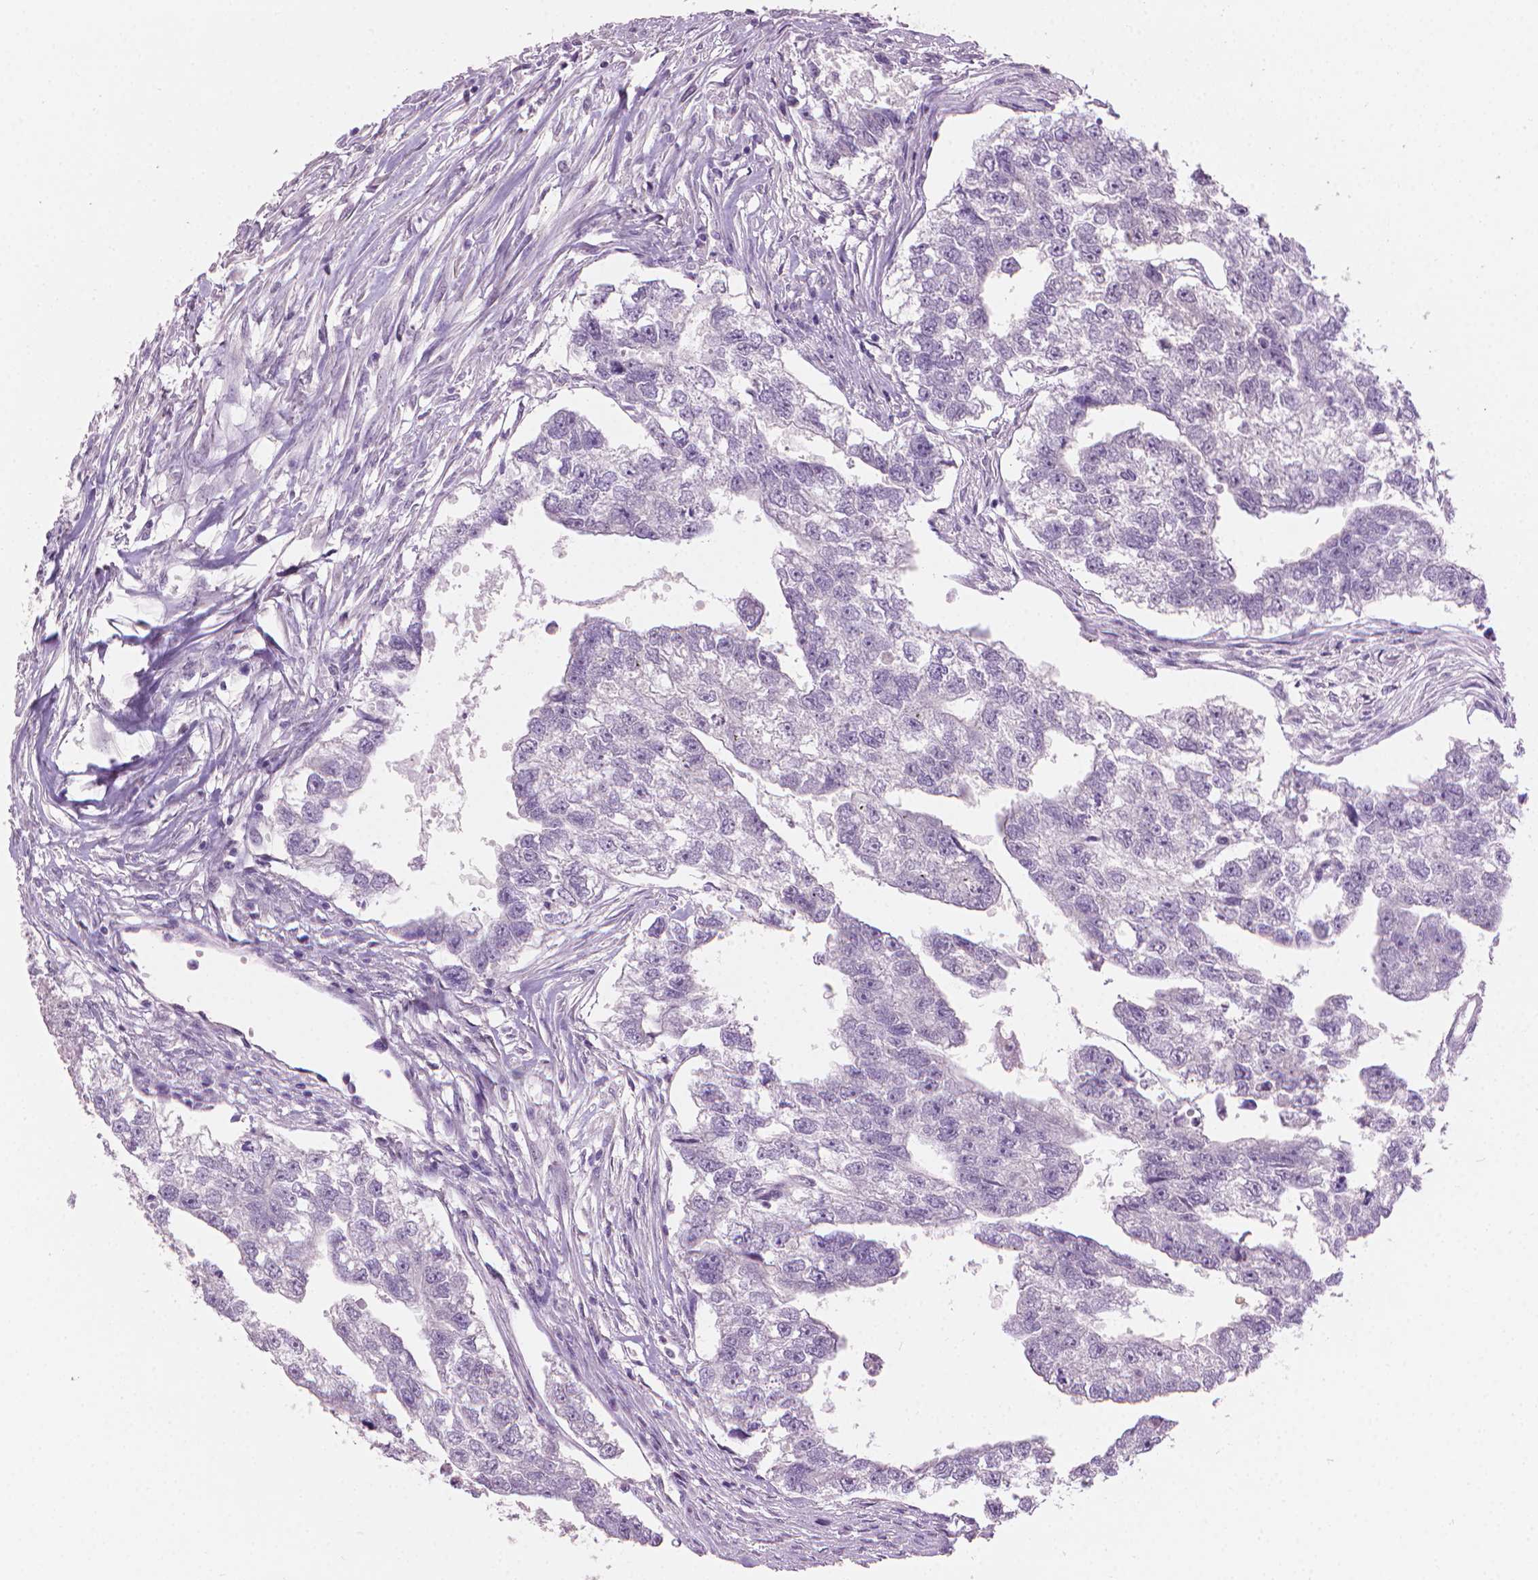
{"staining": {"intensity": "negative", "quantity": "none", "location": "none"}, "tissue": "testis cancer", "cell_type": "Tumor cells", "image_type": "cancer", "snomed": [{"axis": "morphology", "description": "Carcinoma, Embryonal, NOS"}, {"axis": "morphology", "description": "Teratoma, malignant, NOS"}, {"axis": "topography", "description": "Testis"}], "caption": "Immunohistochemistry (IHC) photomicrograph of neoplastic tissue: testis cancer stained with DAB demonstrates no significant protein expression in tumor cells.", "gene": "MLANA", "patient": {"sex": "male", "age": 44}}